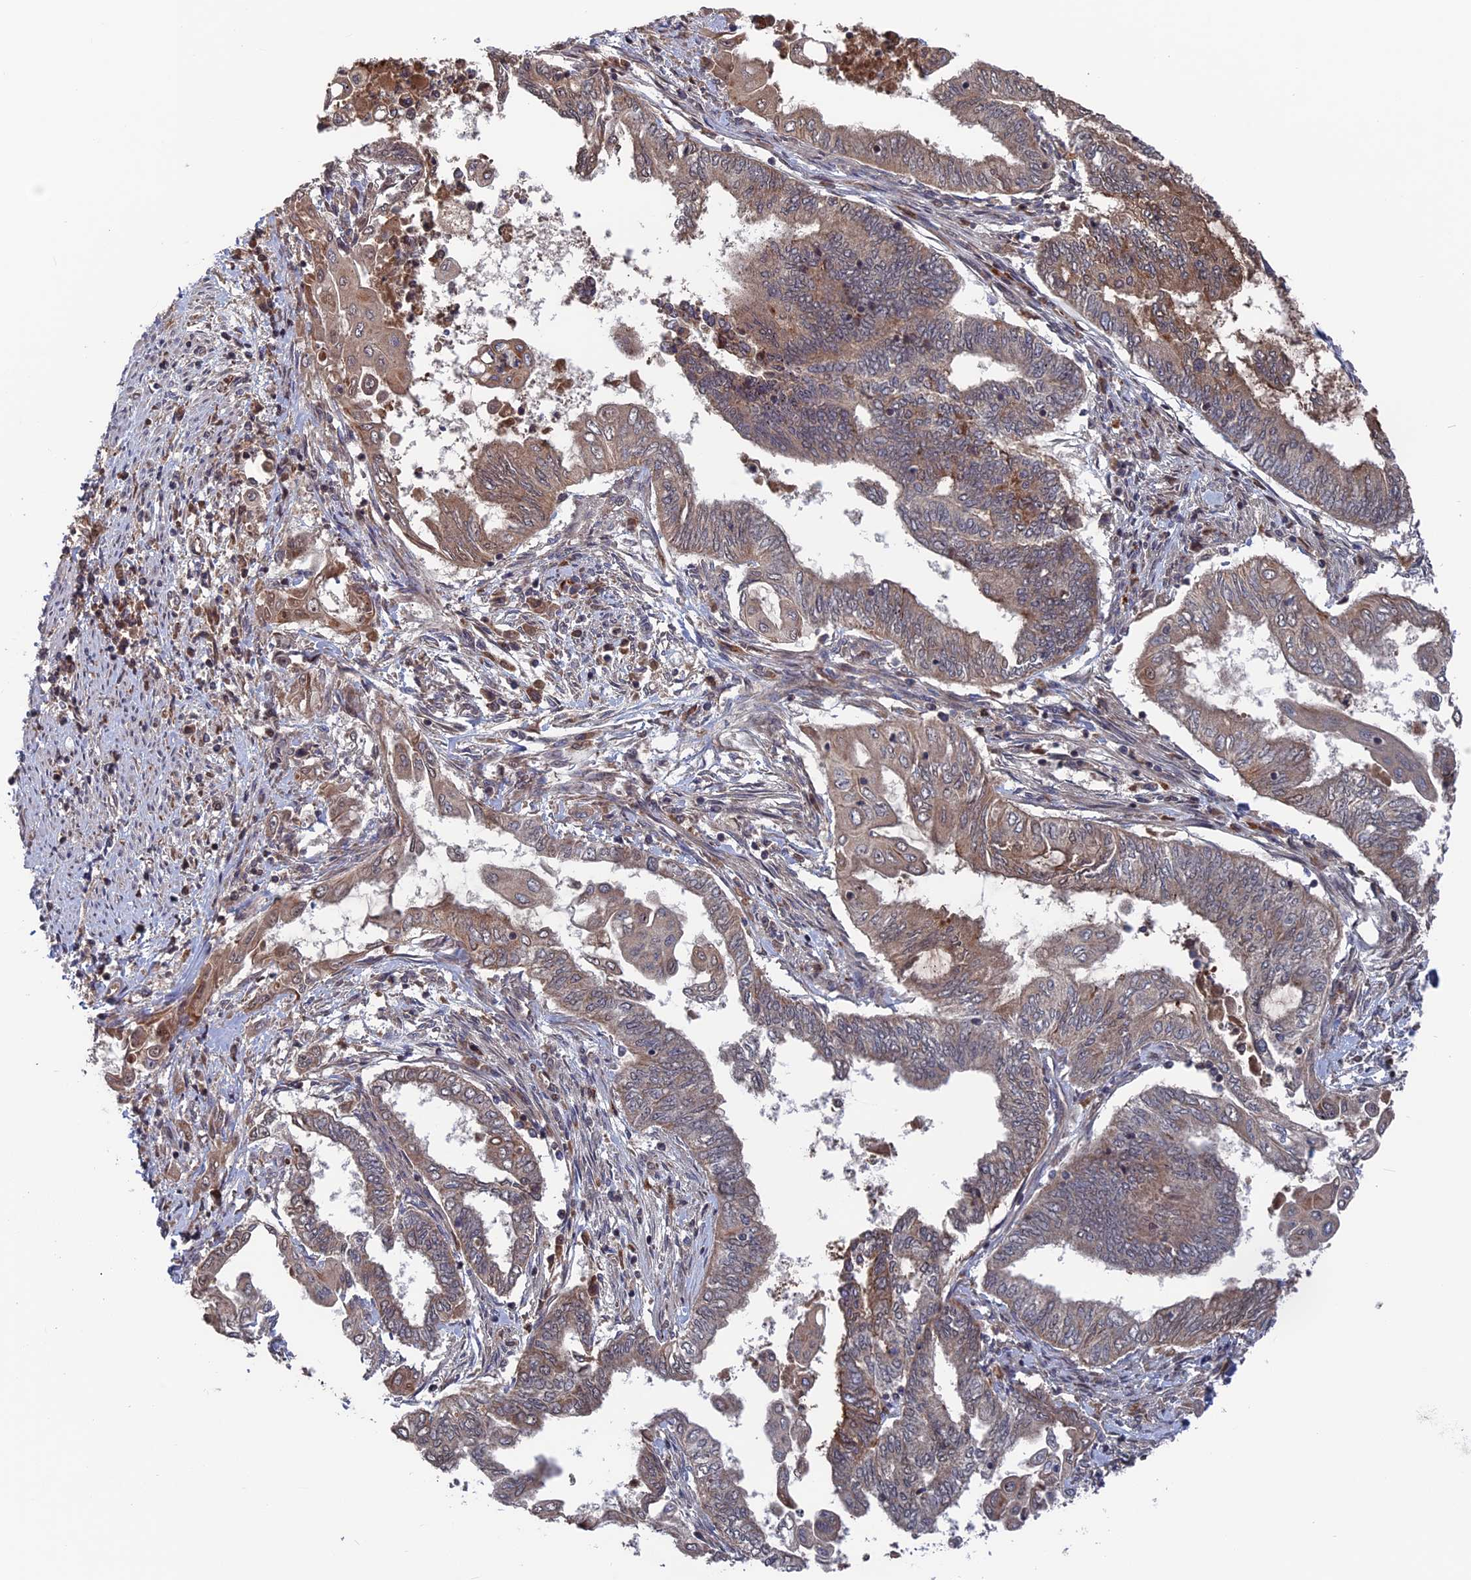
{"staining": {"intensity": "weak", "quantity": ">75%", "location": "cytoplasmic/membranous"}, "tissue": "endometrial cancer", "cell_type": "Tumor cells", "image_type": "cancer", "snomed": [{"axis": "morphology", "description": "Adenocarcinoma, NOS"}, {"axis": "topography", "description": "Uterus"}, {"axis": "topography", "description": "Endometrium"}], "caption": "A micrograph of human endometrial adenocarcinoma stained for a protein reveals weak cytoplasmic/membranous brown staining in tumor cells.", "gene": "PLA2G15", "patient": {"sex": "female", "age": 70}}